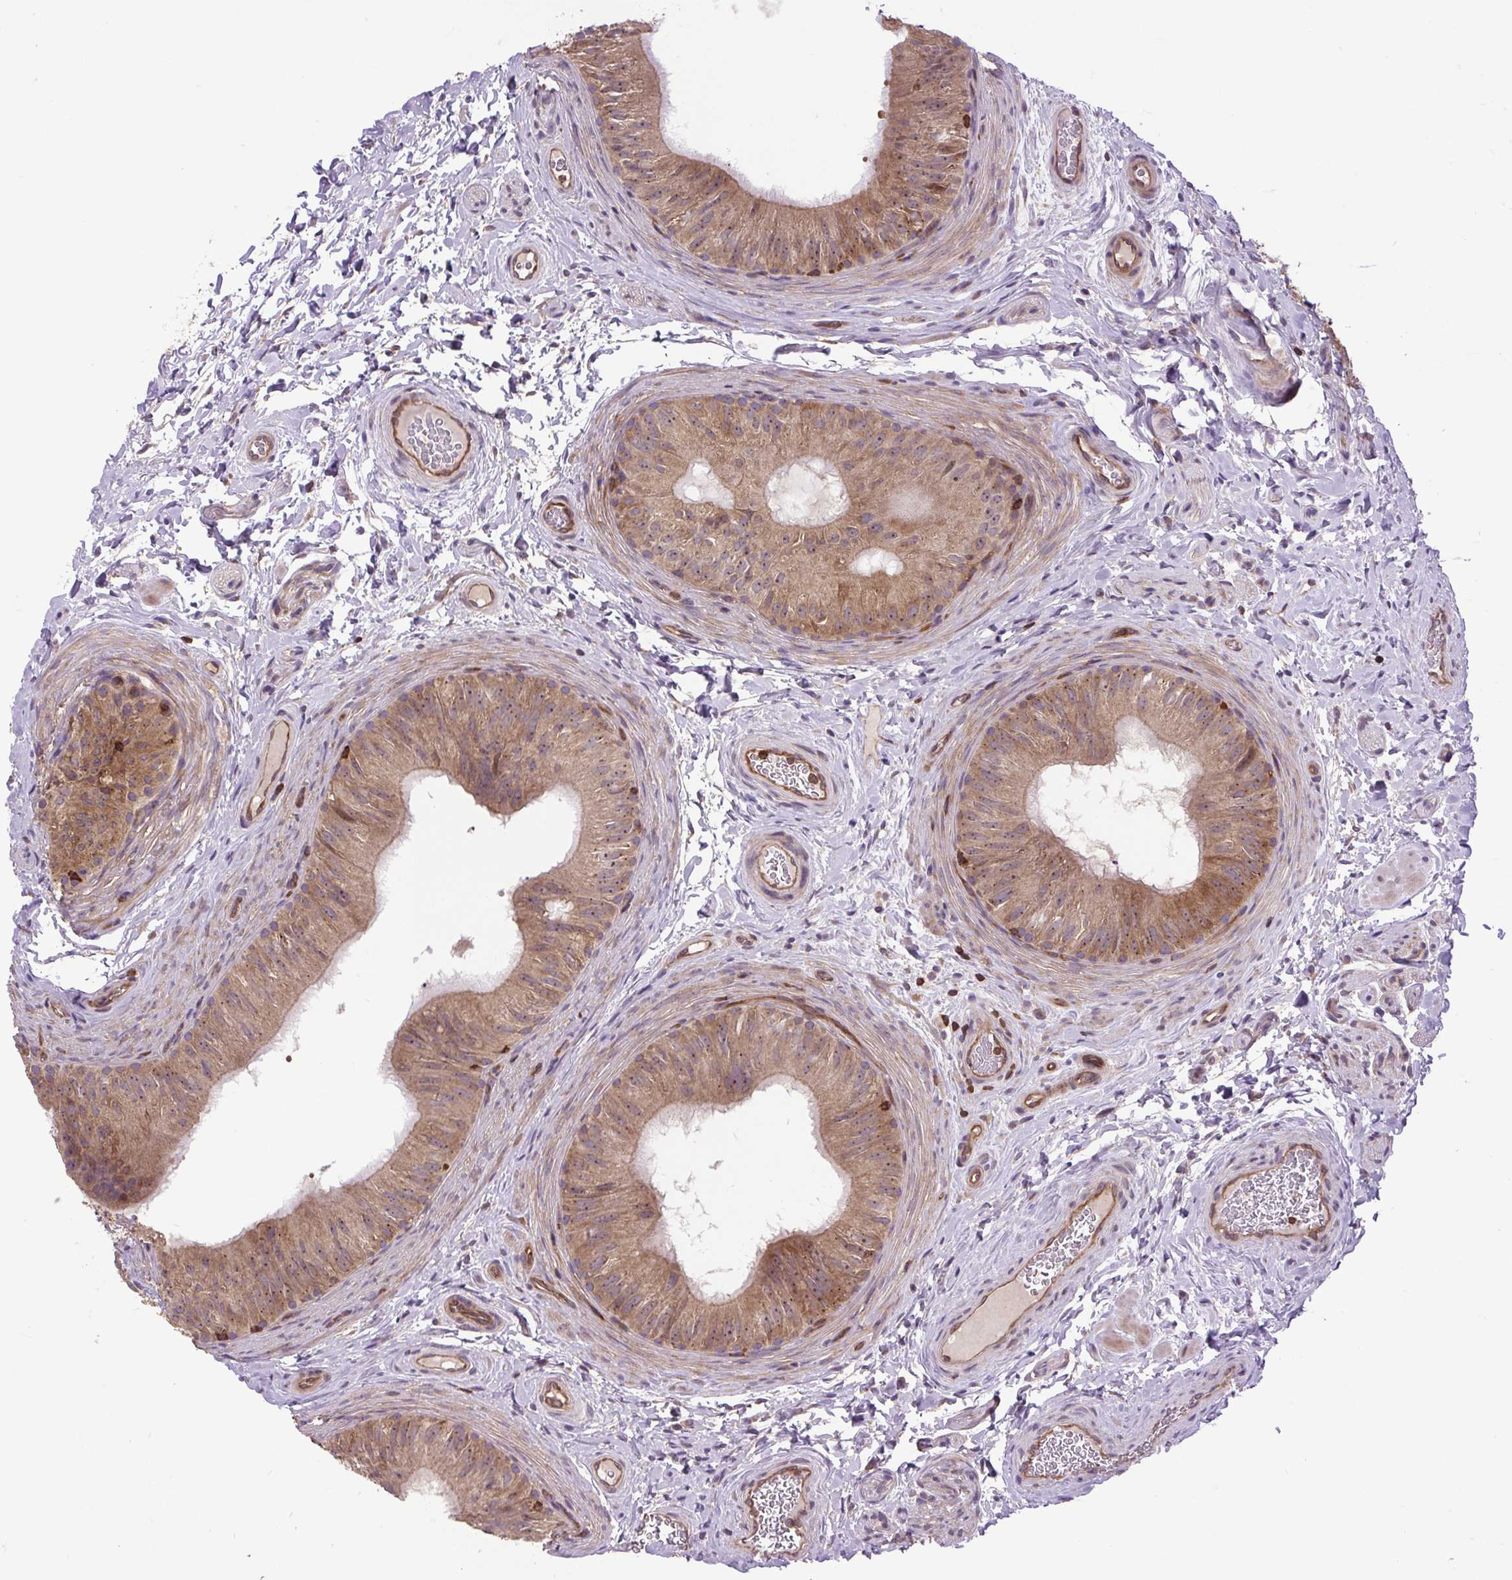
{"staining": {"intensity": "moderate", "quantity": ">75%", "location": "cytoplasmic/membranous"}, "tissue": "epididymis", "cell_type": "Glandular cells", "image_type": "normal", "snomed": [{"axis": "morphology", "description": "Normal tissue, NOS"}, {"axis": "topography", "description": "Epididymis"}], "caption": "Human epididymis stained for a protein (brown) shows moderate cytoplasmic/membranous positive positivity in approximately >75% of glandular cells.", "gene": "PLCG1", "patient": {"sex": "male", "age": 24}}